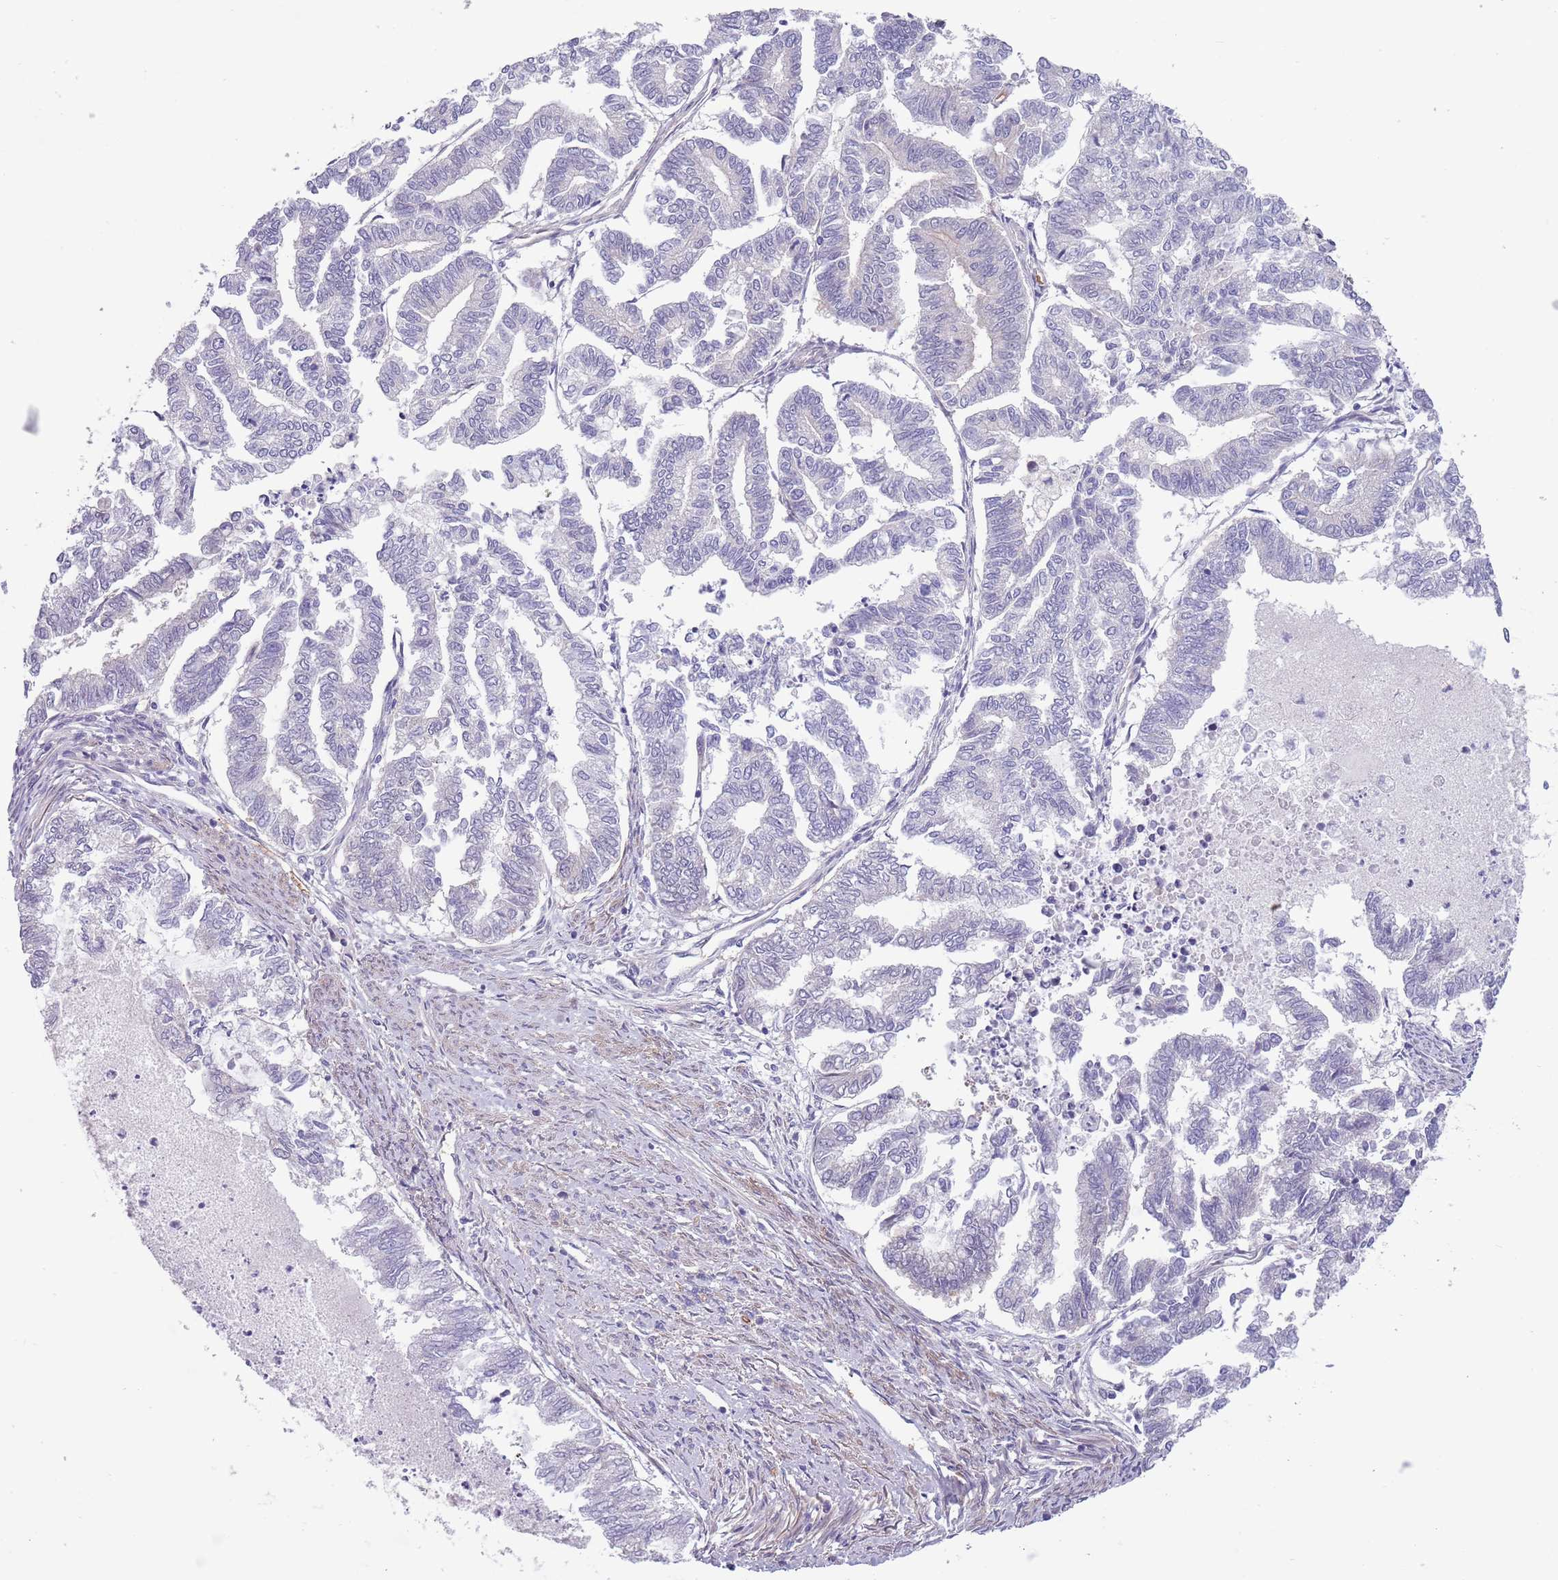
{"staining": {"intensity": "negative", "quantity": "none", "location": "none"}, "tissue": "endometrial cancer", "cell_type": "Tumor cells", "image_type": "cancer", "snomed": [{"axis": "morphology", "description": "Adenocarcinoma, NOS"}, {"axis": "topography", "description": "Endometrium"}], "caption": "Immunohistochemistry of adenocarcinoma (endometrial) displays no positivity in tumor cells.", "gene": "CLNS1A", "patient": {"sex": "female", "age": 79}}